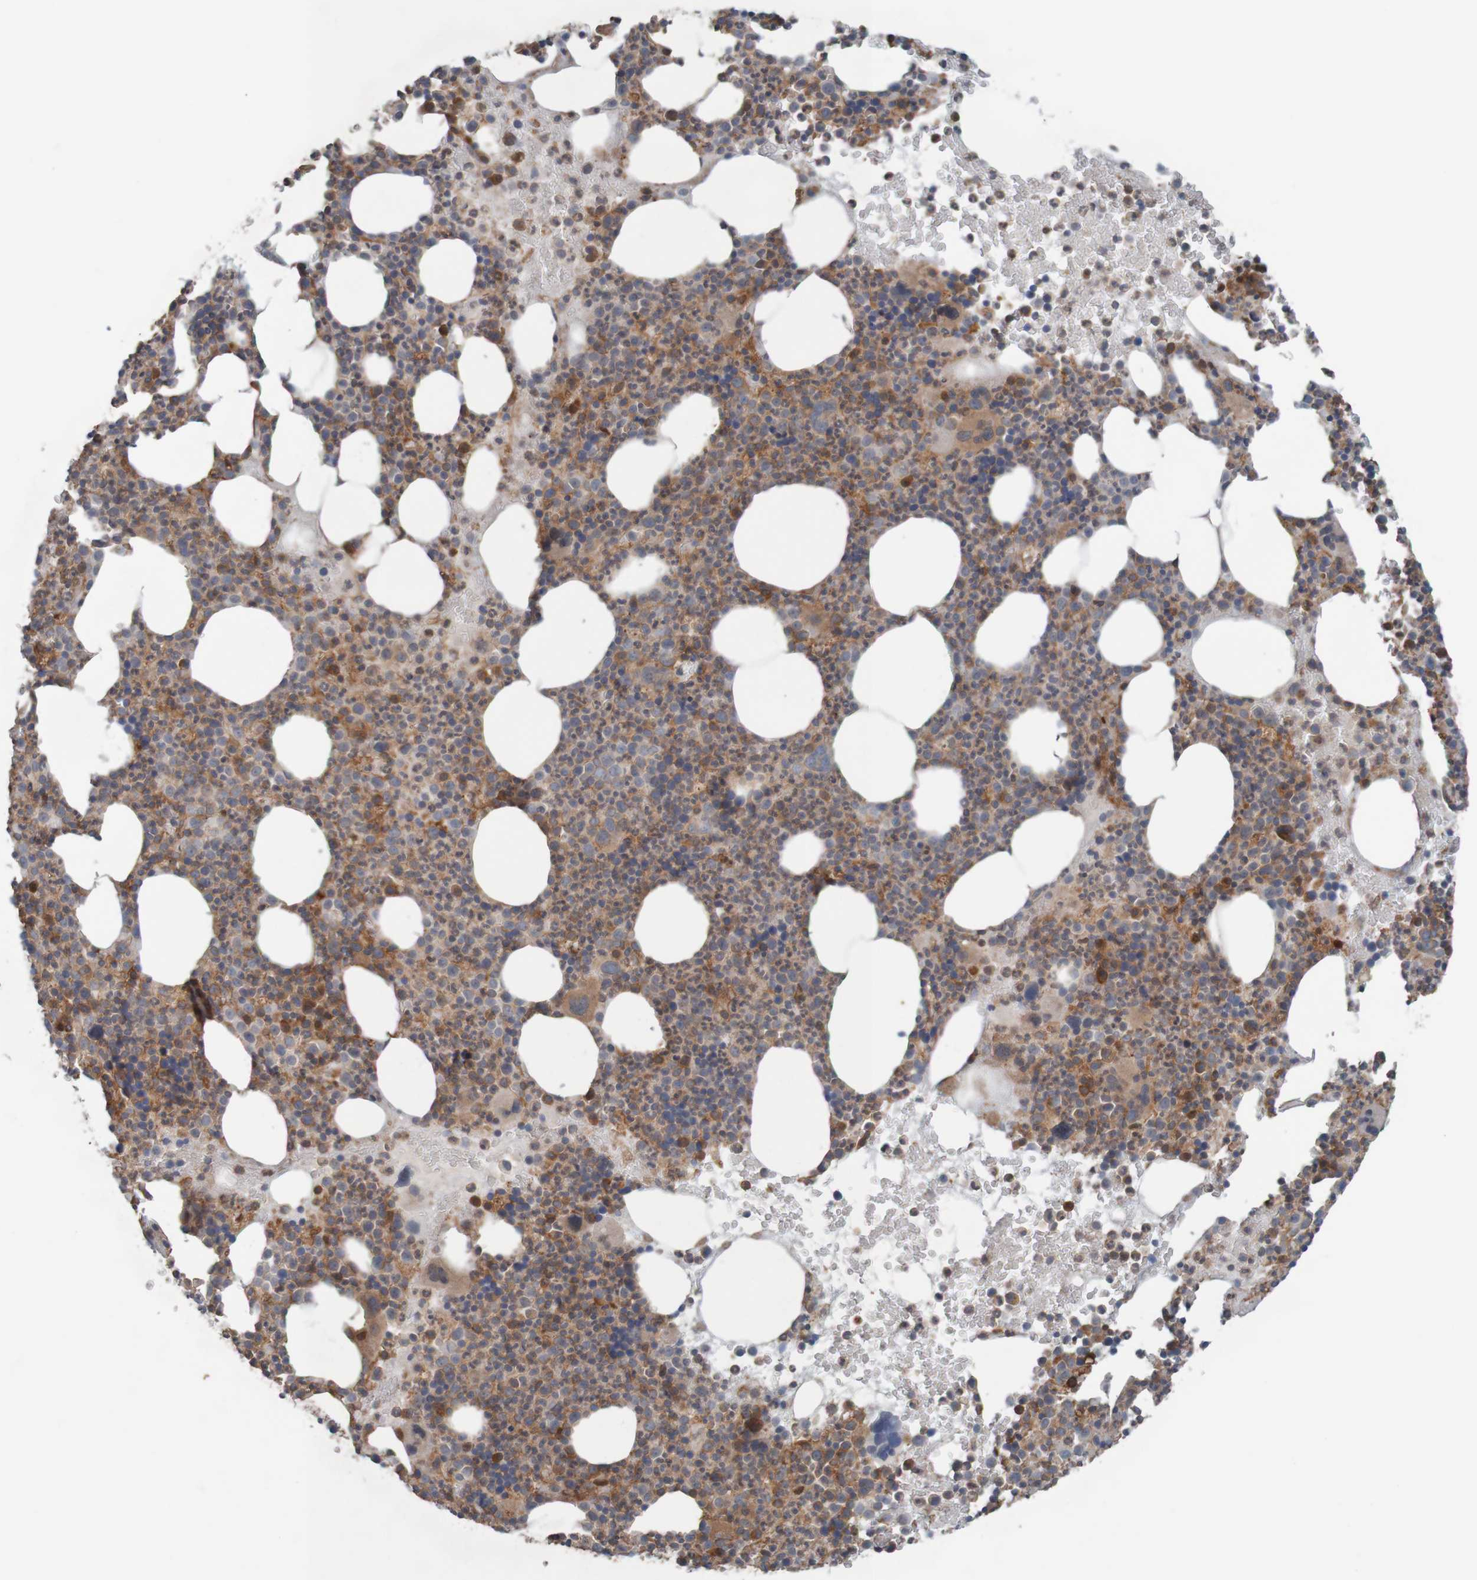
{"staining": {"intensity": "moderate", "quantity": "25%-75%", "location": "cytoplasmic/membranous"}, "tissue": "bone marrow", "cell_type": "Hematopoietic cells", "image_type": "normal", "snomed": [{"axis": "morphology", "description": "Normal tissue, NOS"}, {"axis": "morphology", "description": "Inflammation, NOS"}, {"axis": "topography", "description": "Bone marrow"}], "caption": "Brown immunohistochemical staining in unremarkable human bone marrow demonstrates moderate cytoplasmic/membranous expression in about 25%-75% of hematopoietic cells. (DAB IHC with brightfield microscopy, high magnification).", "gene": "ARHGEF11", "patient": {"sex": "male", "age": 73}}